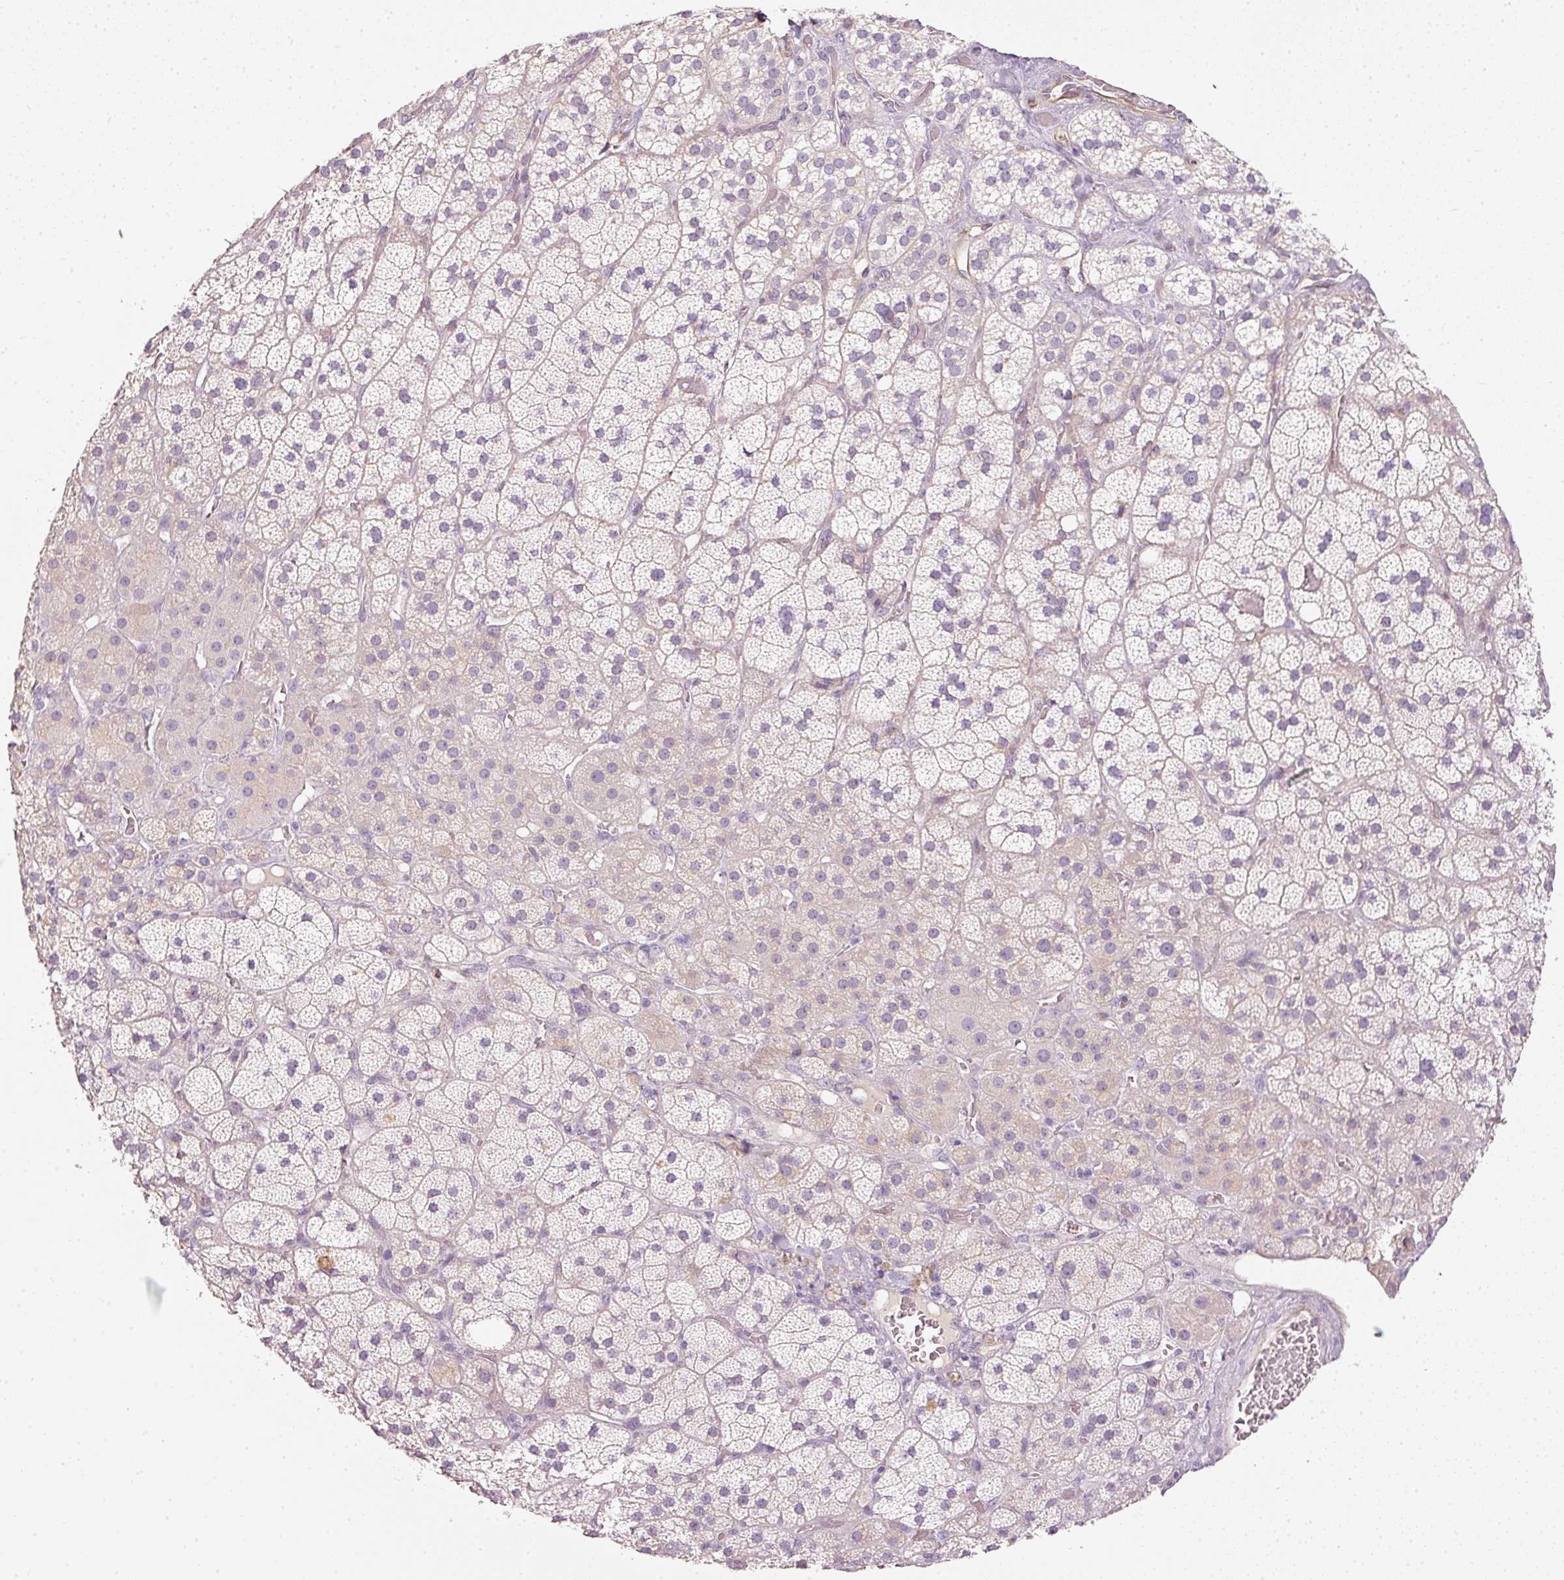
{"staining": {"intensity": "negative", "quantity": "none", "location": "none"}, "tissue": "adrenal gland", "cell_type": "Glandular cells", "image_type": "normal", "snomed": [{"axis": "morphology", "description": "Normal tissue, NOS"}, {"axis": "topography", "description": "Adrenal gland"}], "caption": "A high-resolution histopathology image shows immunohistochemistry staining of unremarkable adrenal gland, which reveals no significant positivity in glandular cells.", "gene": "OSR2", "patient": {"sex": "male", "age": 57}}